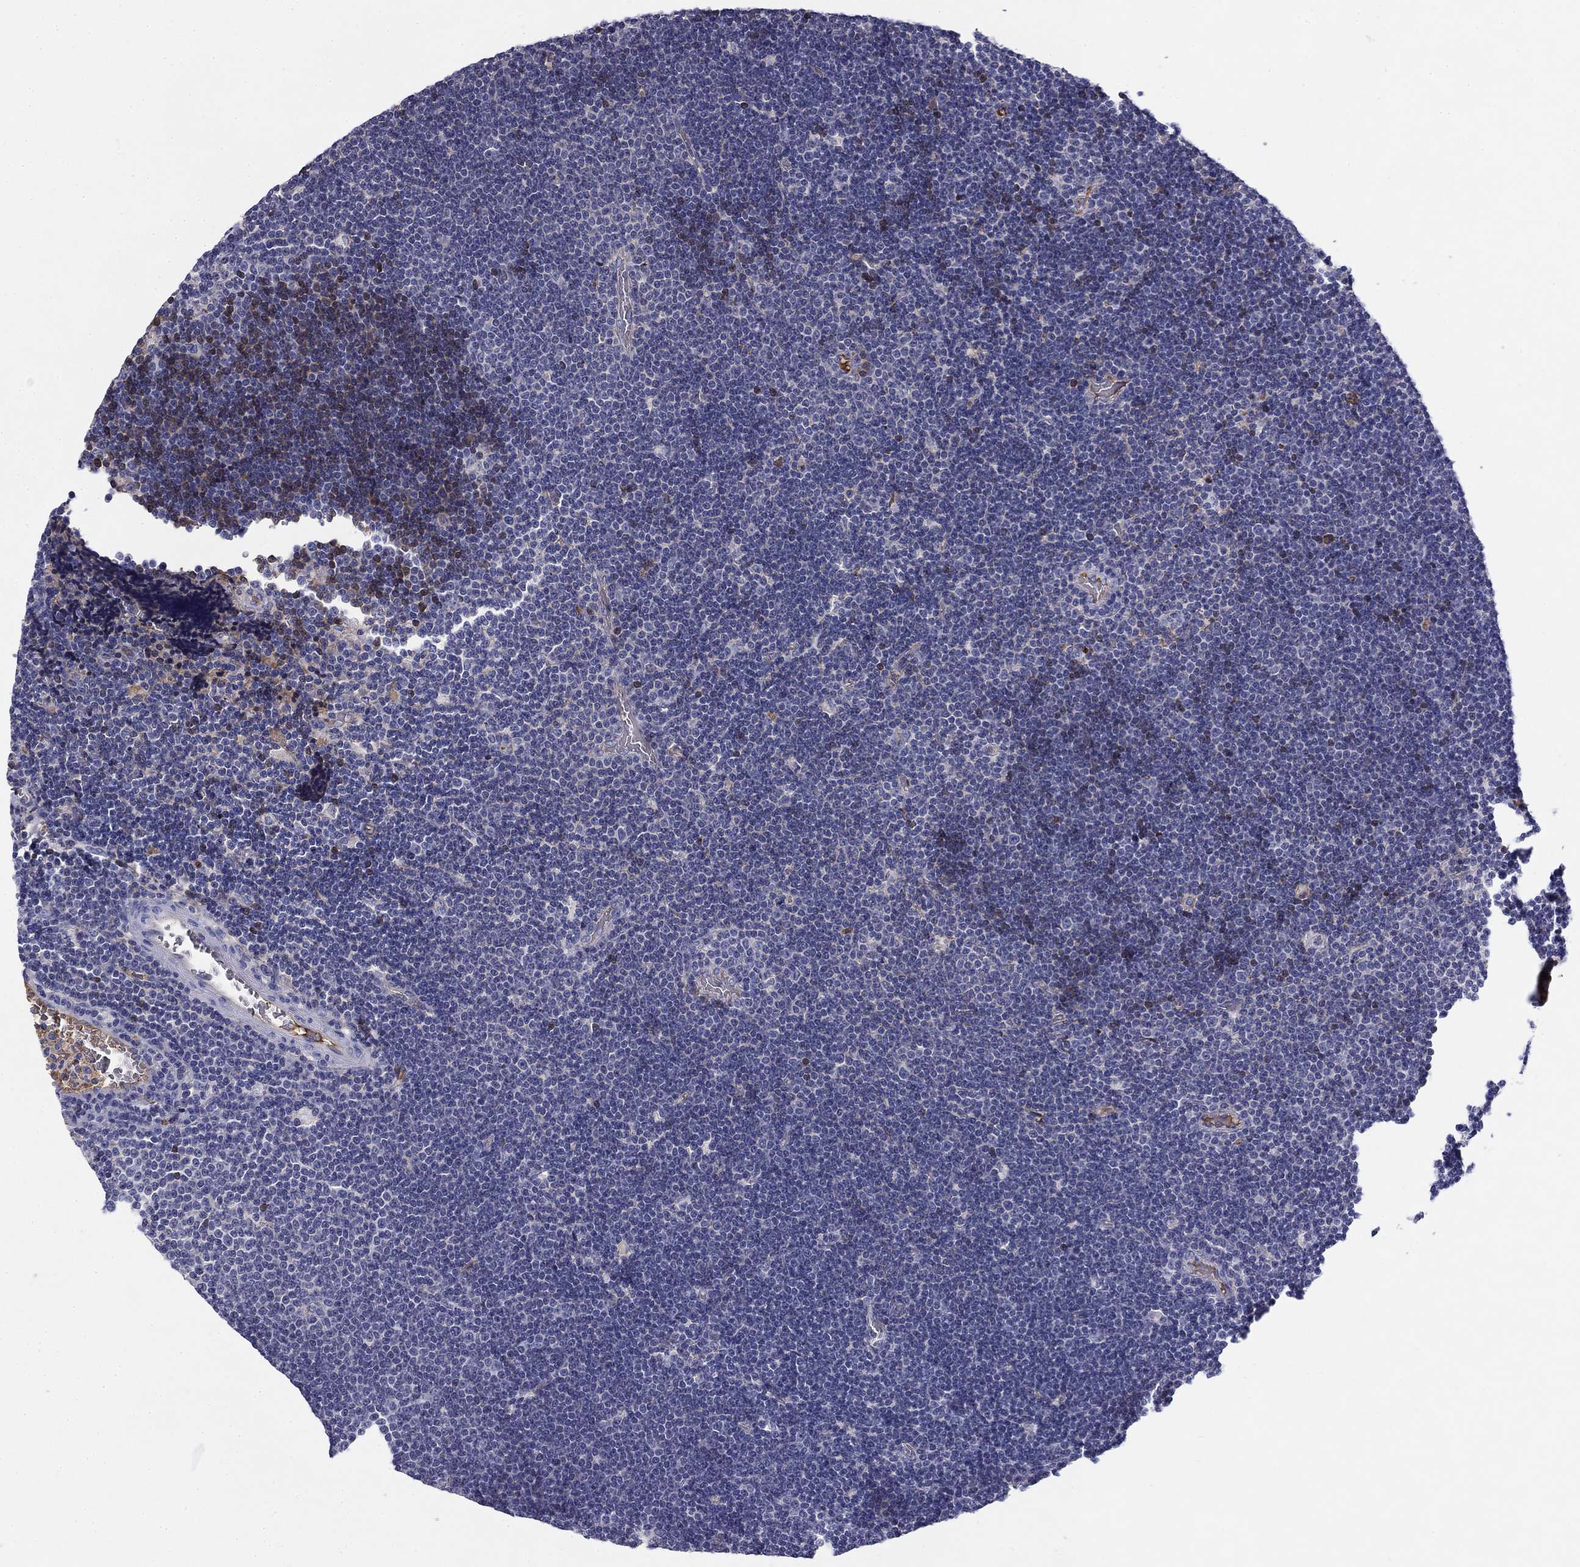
{"staining": {"intensity": "negative", "quantity": "none", "location": "none"}, "tissue": "lymphoma", "cell_type": "Tumor cells", "image_type": "cancer", "snomed": [{"axis": "morphology", "description": "Malignant lymphoma, non-Hodgkin's type, Low grade"}, {"axis": "topography", "description": "Brain"}], "caption": "Micrograph shows no protein staining in tumor cells of malignant lymphoma, non-Hodgkin's type (low-grade) tissue.", "gene": "CPLX4", "patient": {"sex": "female", "age": 66}}